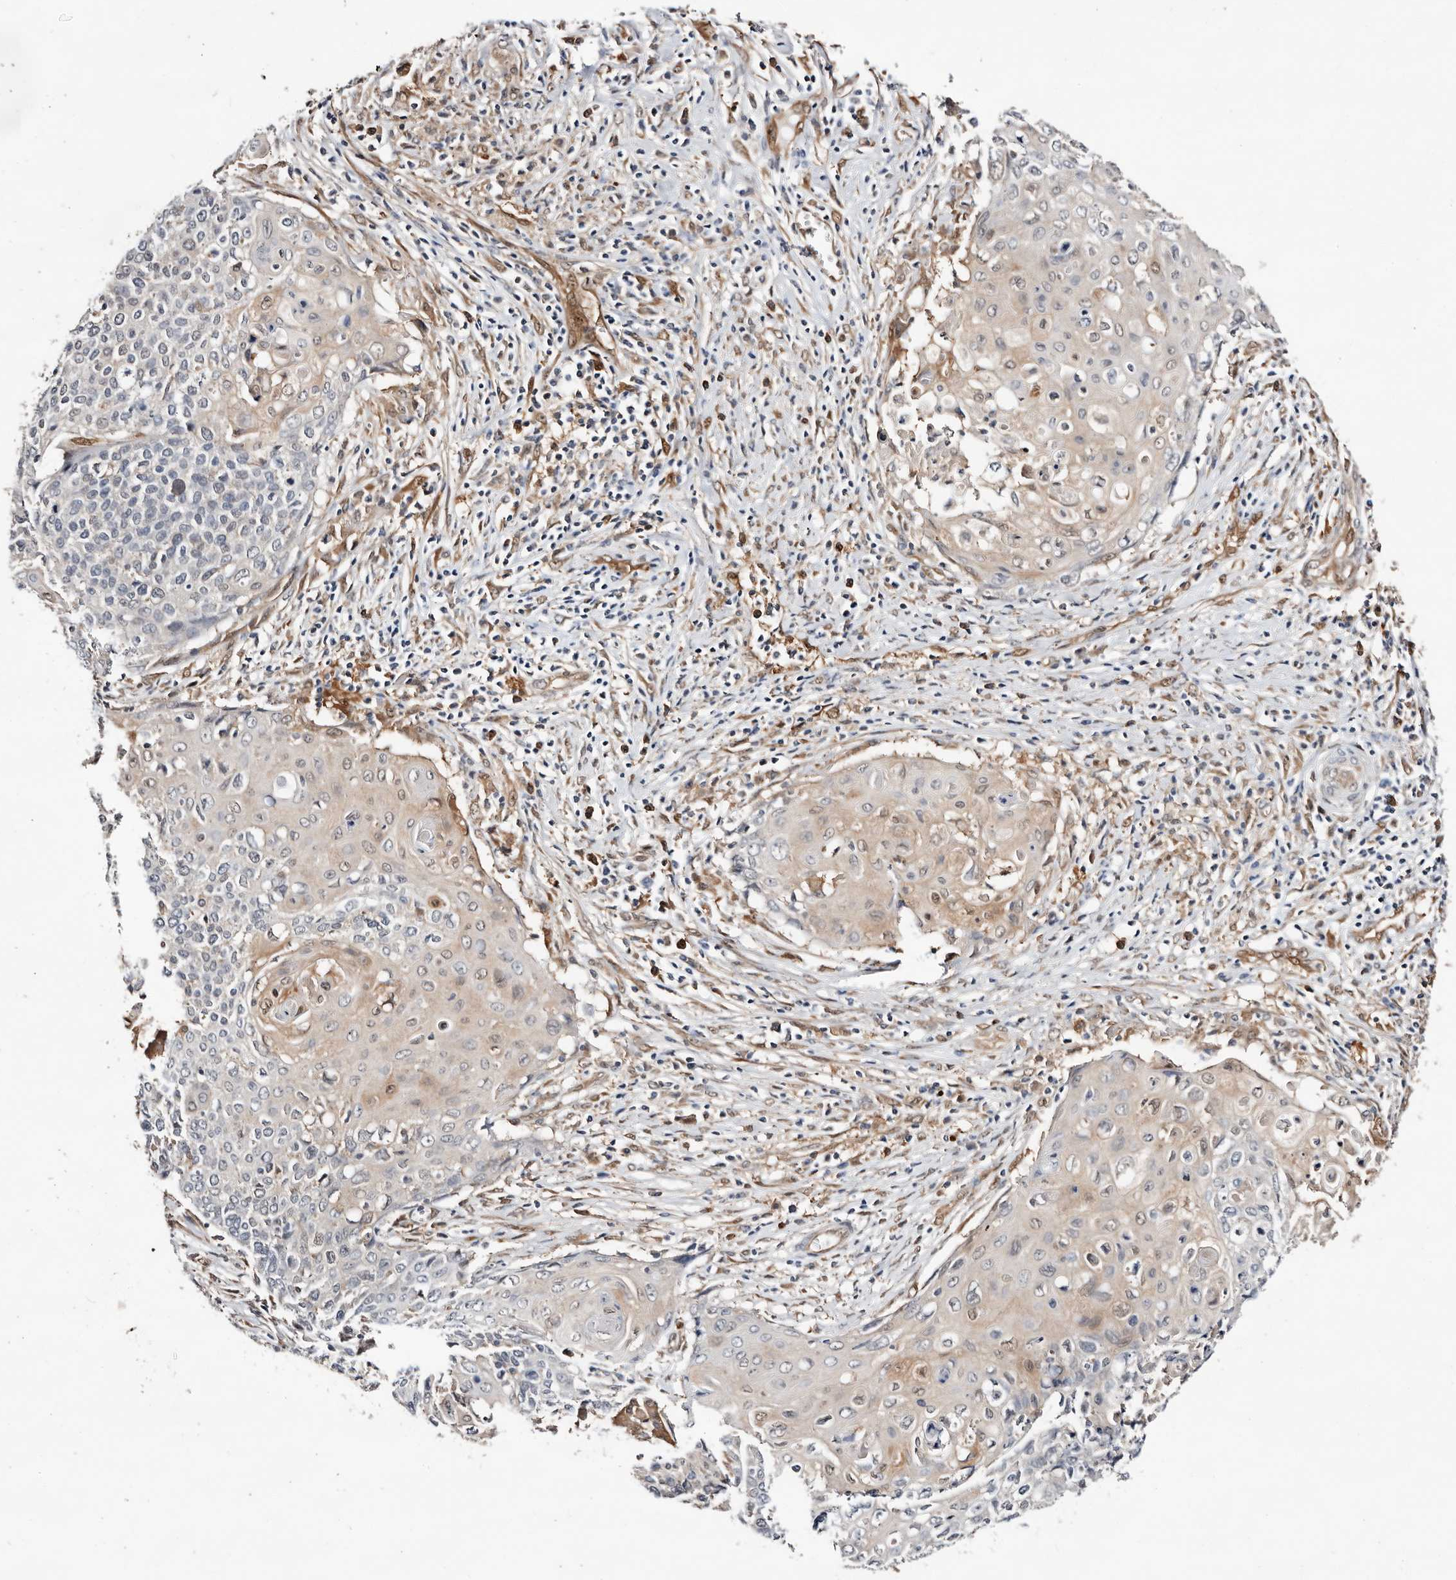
{"staining": {"intensity": "weak", "quantity": "<25%", "location": "cytoplasmic/membranous,nuclear"}, "tissue": "cervical cancer", "cell_type": "Tumor cells", "image_type": "cancer", "snomed": [{"axis": "morphology", "description": "Squamous cell carcinoma, NOS"}, {"axis": "topography", "description": "Cervix"}], "caption": "Cervical cancer was stained to show a protein in brown. There is no significant positivity in tumor cells.", "gene": "TP53I3", "patient": {"sex": "female", "age": 39}}